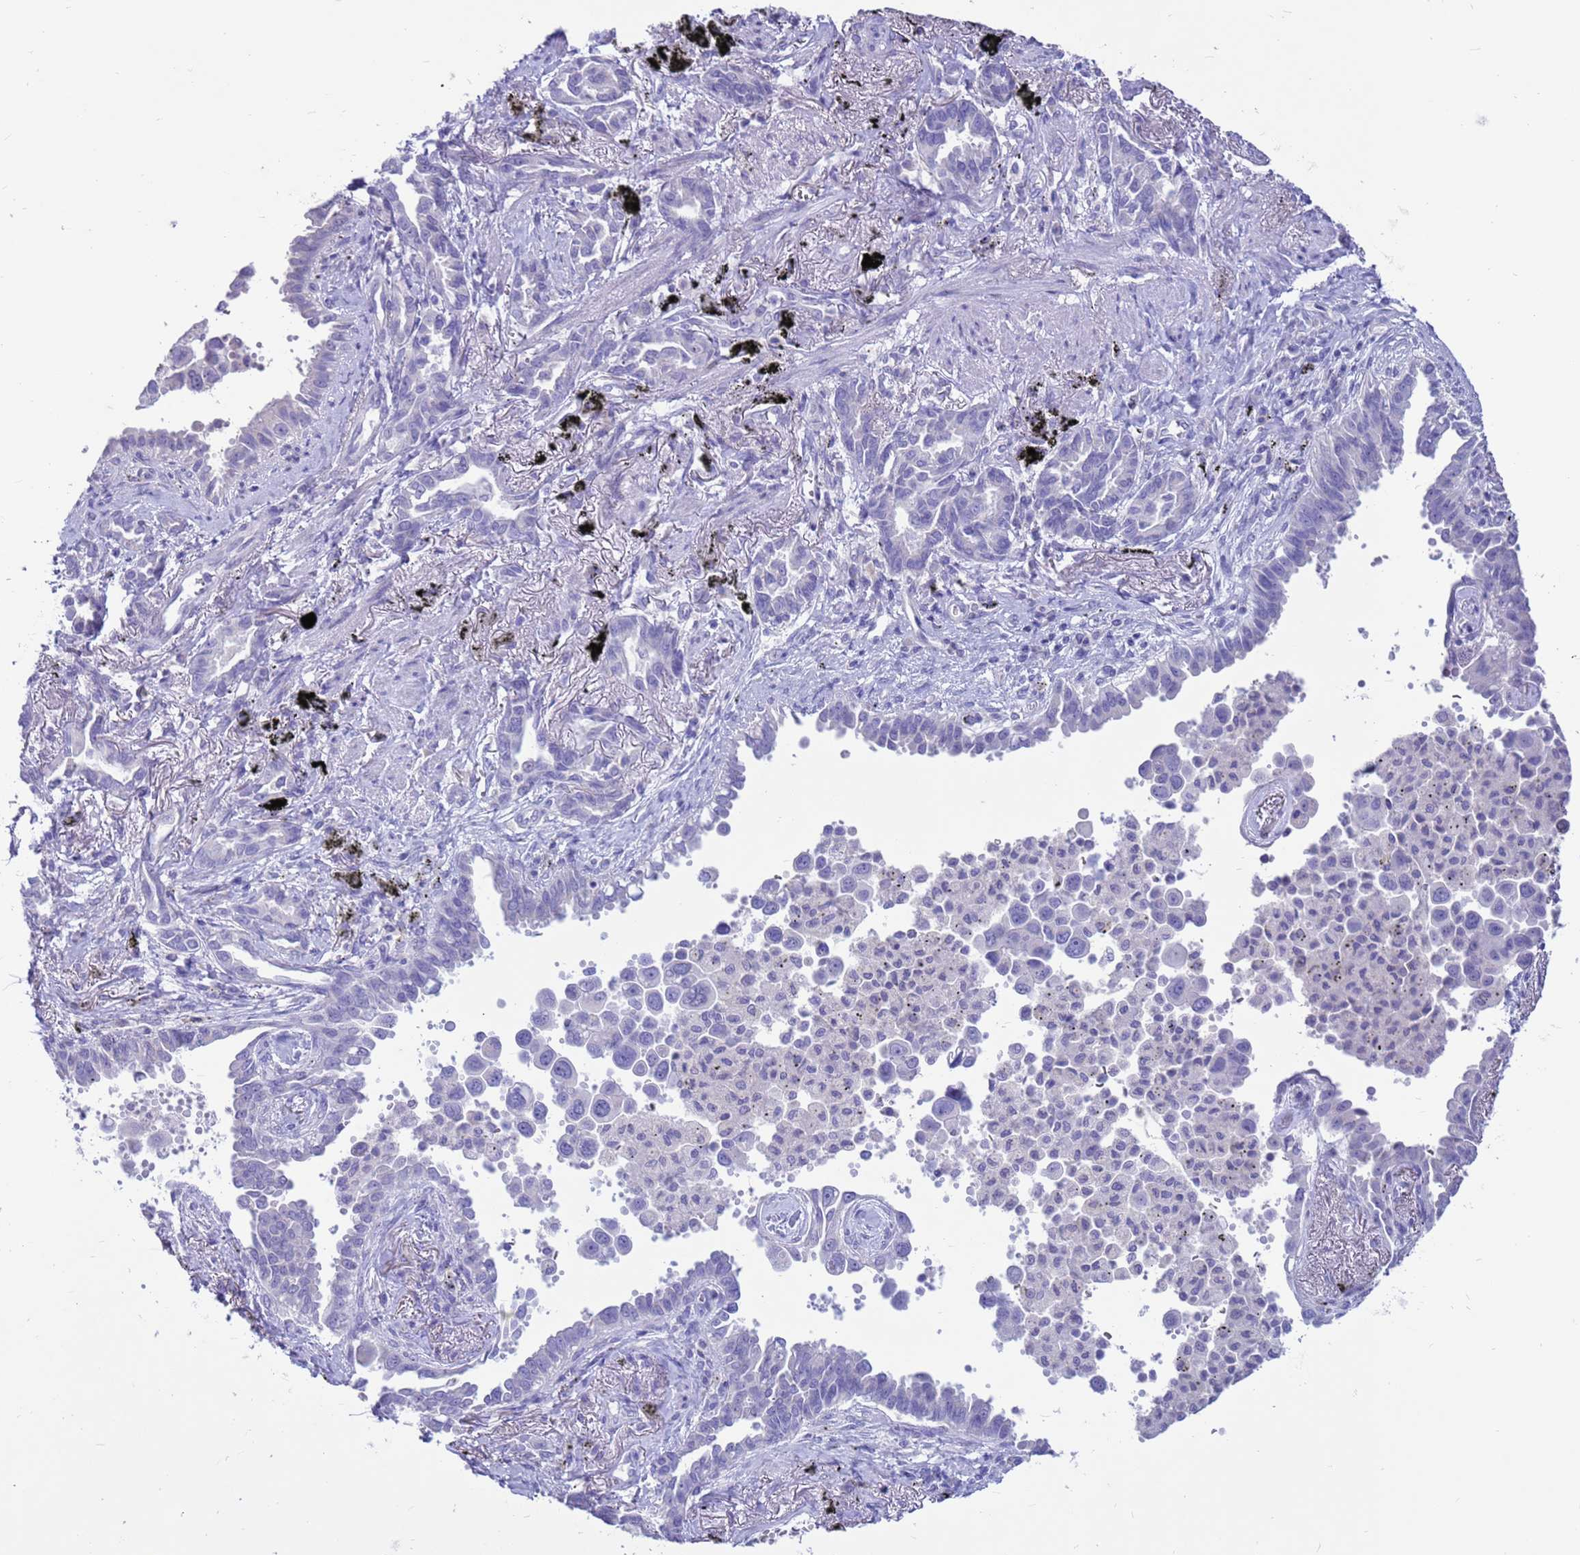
{"staining": {"intensity": "negative", "quantity": "none", "location": "none"}, "tissue": "lung cancer", "cell_type": "Tumor cells", "image_type": "cancer", "snomed": [{"axis": "morphology", "description": "Adenocarcinoma, NOS"}, {"axis": "topography", "description": "Lung"}], "caption": "There is no significant positivity in tumor cells of lung cancer (adenocarcinoma).", "gene": "PDE10A", "patient": {"sex": "male", "age": 67}}